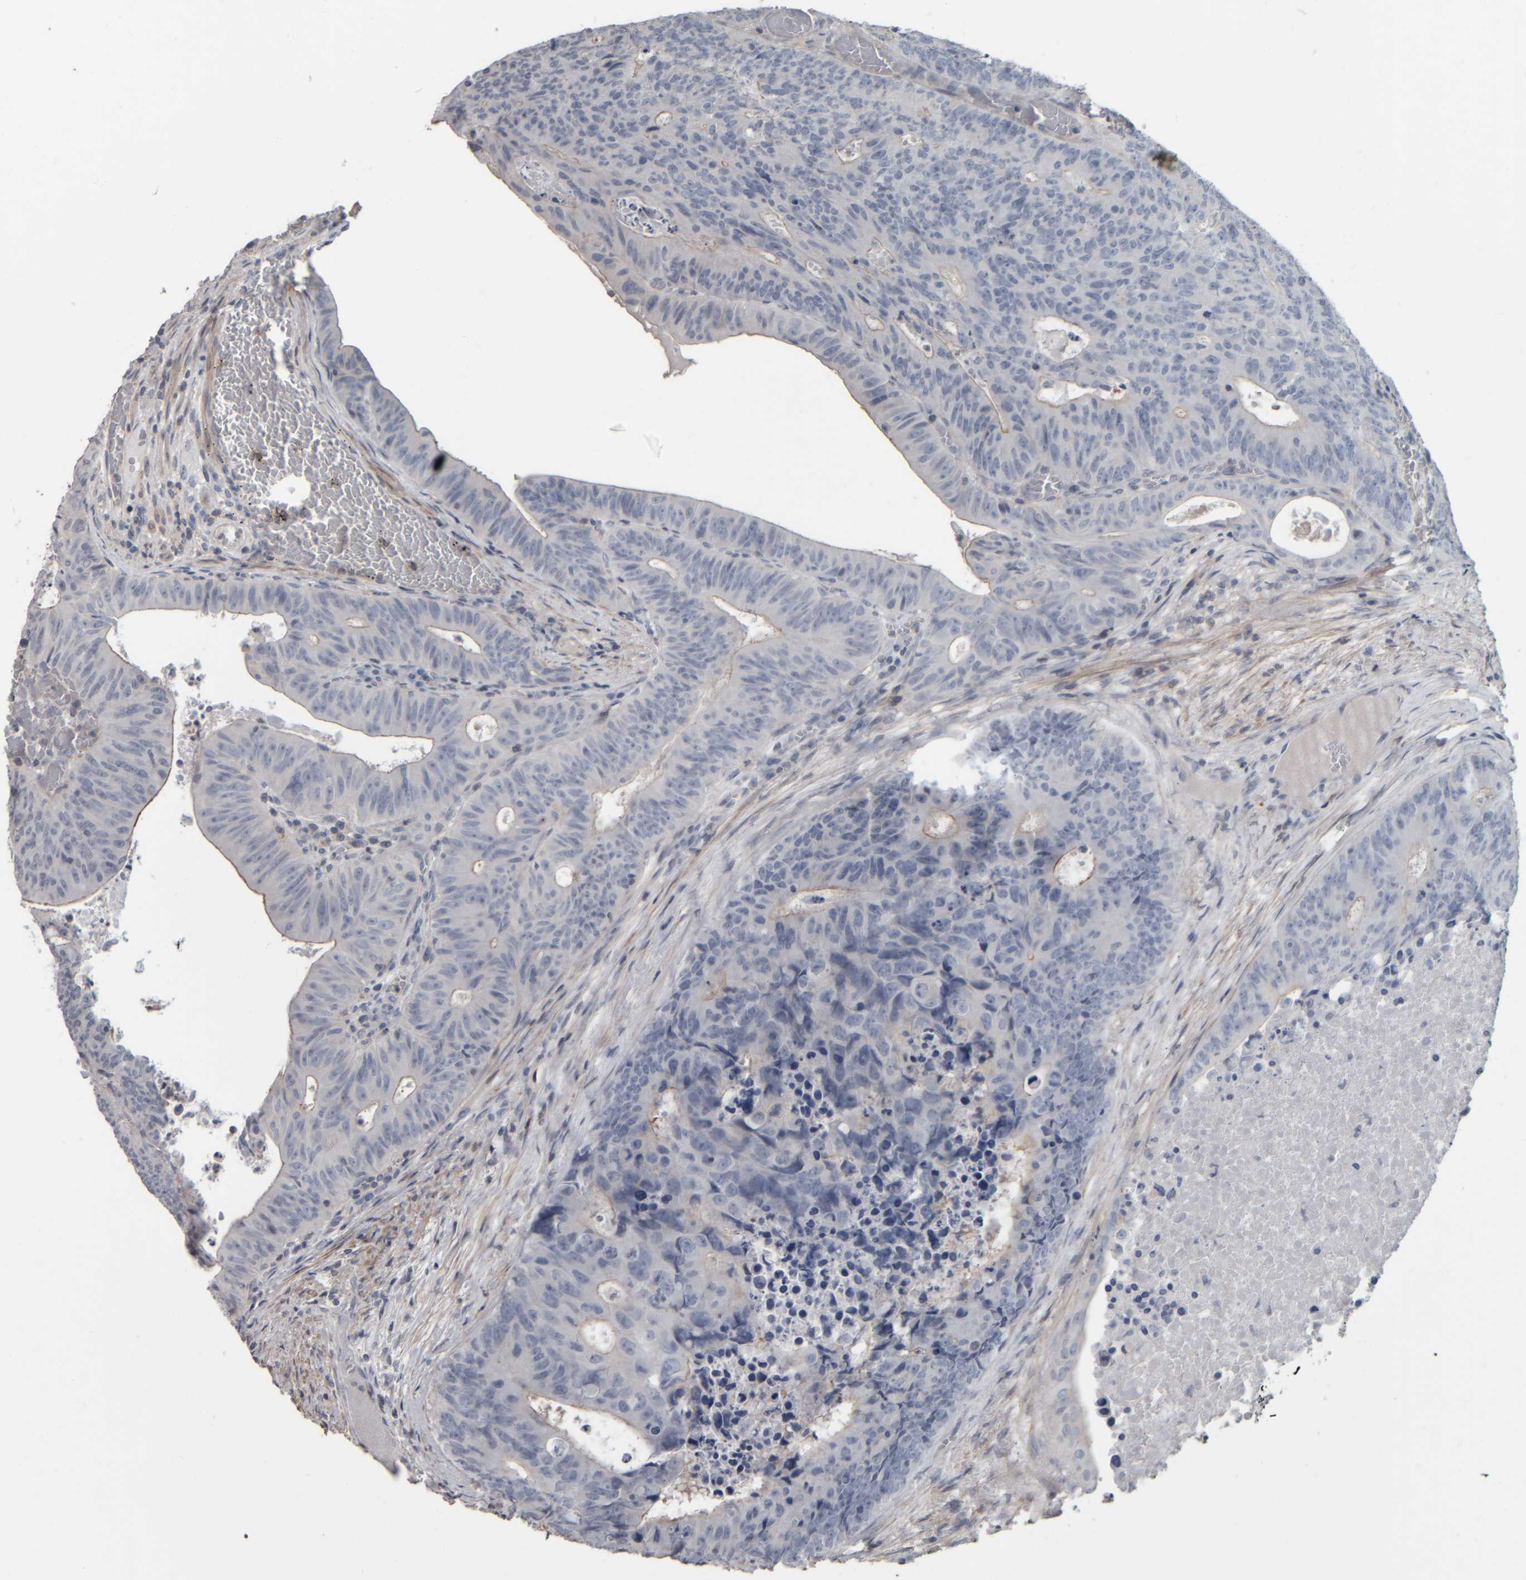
{"staining": {"intensity": "moderate", "quantity": "<25%", "location": "cytoplasmic/membranous"}, "tissue": "colorectal cancer", "cell_type": "Tumor cells", "image_type": "cancer", "snomed": [{"axis": "morphology", "description": "Adenocarcinoma, NOS"}, {"axis": "topography", "description": "Colon"}], "caption": "This is a micrograph of immunohistochemistry staining of colorectal adenocarcinoma, which shows moderate expression in the cytoplasmic/membranous of tumor cells.", "gene": "CAVIN4", "patient": {"sex": "male", "age": 87}}